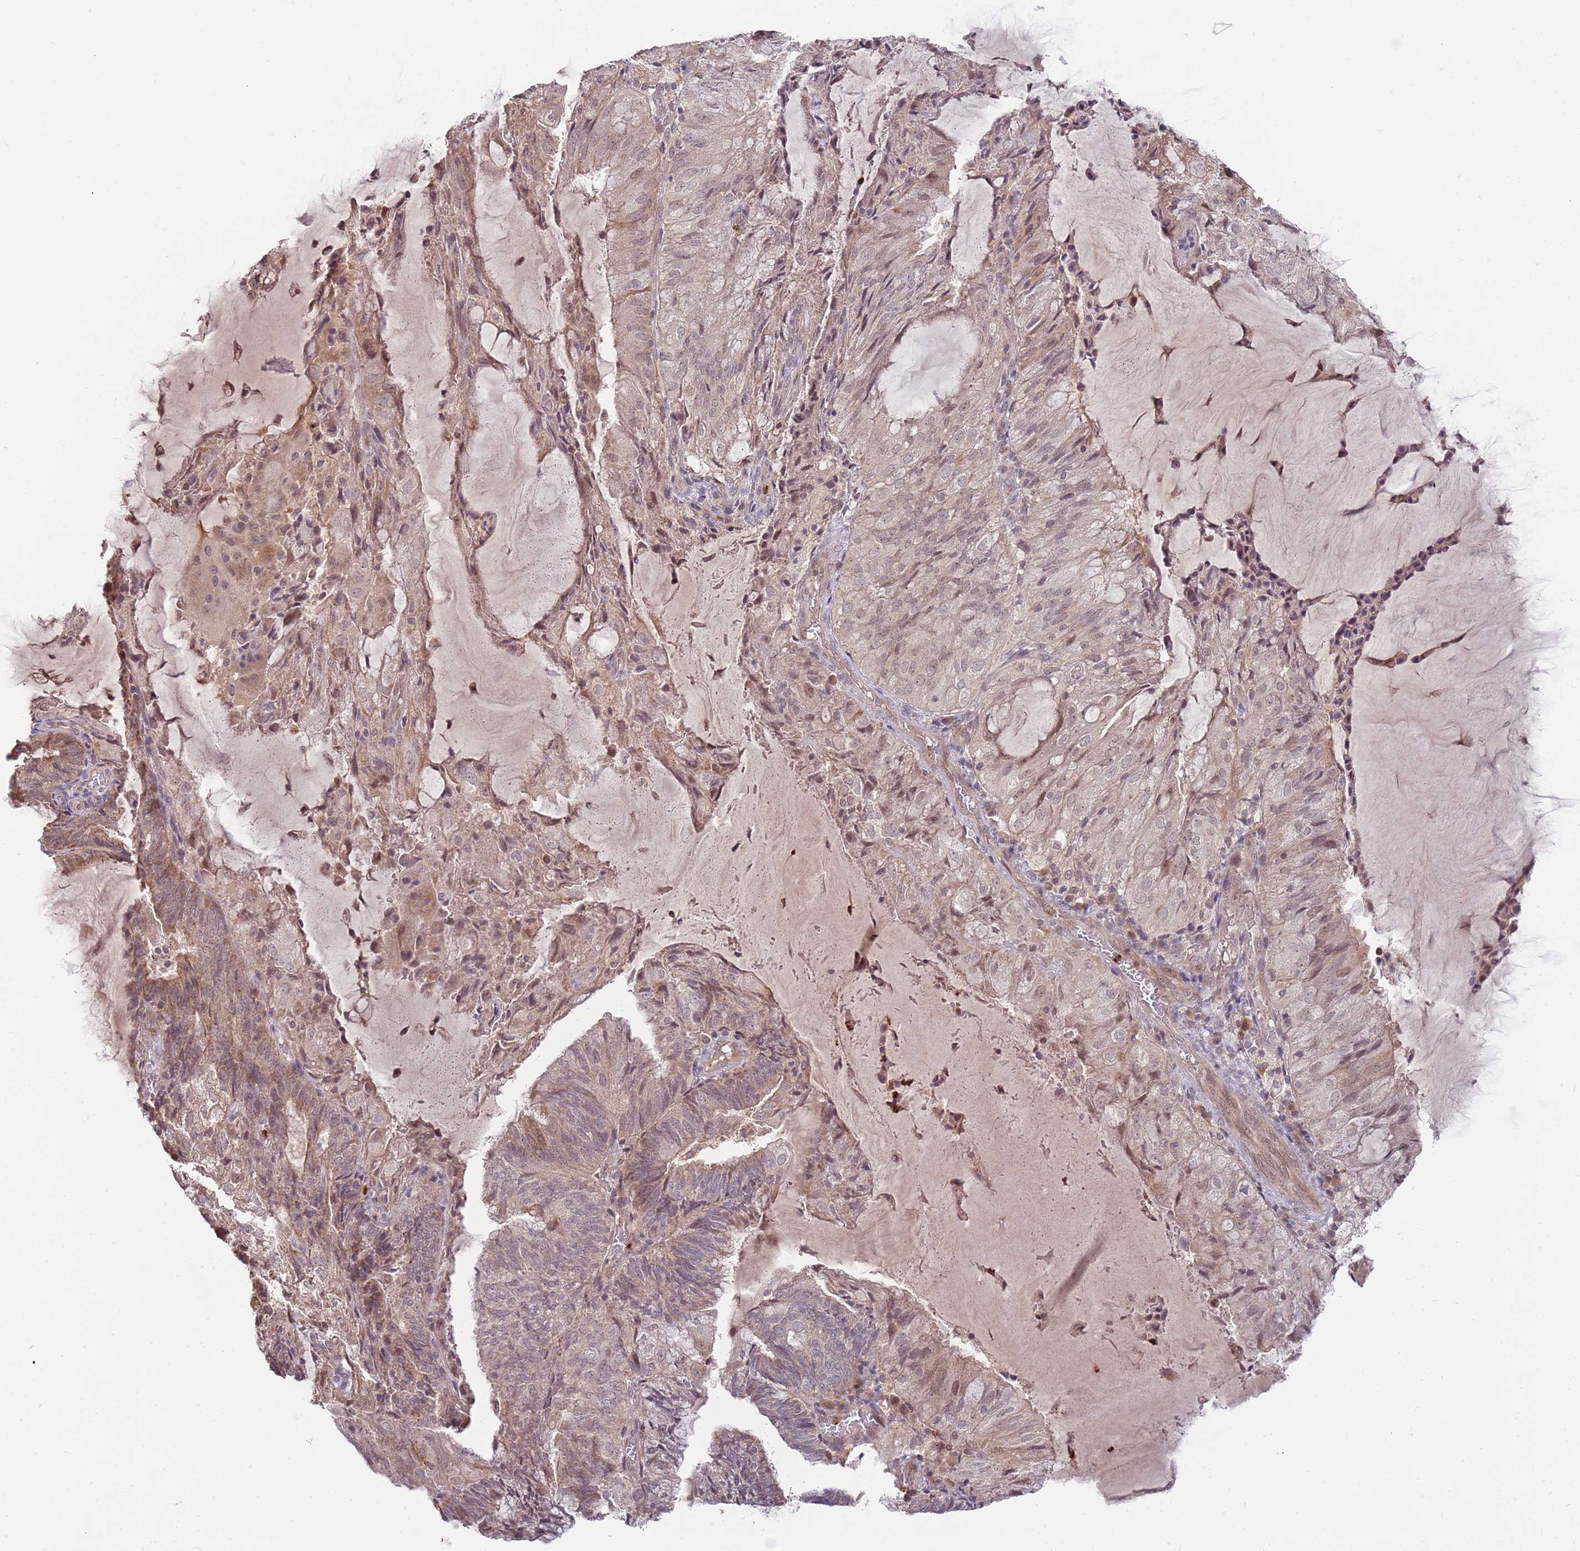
{"staining": {"intensity": "weak", "quantity": ">75%", "location": "cytoplasmic/membranous,nuclear"}, "tissue": "endometrial cancer", "cell_type": "Tumor cells", "image_type": "cancer", "snomed": [{"axis": "morphology", "description": "Adenocarcinoma, NOS"}, {"axis": "topography", "description": "Endometrium"}], "caption": "Weak cytoplasmic/membranous and nuclear protein staining is appreciated in about >75% of tumor cells in endometrial cancer.", "gene": "NBPF6", "patient": {"sex": "female", "age": 81}}